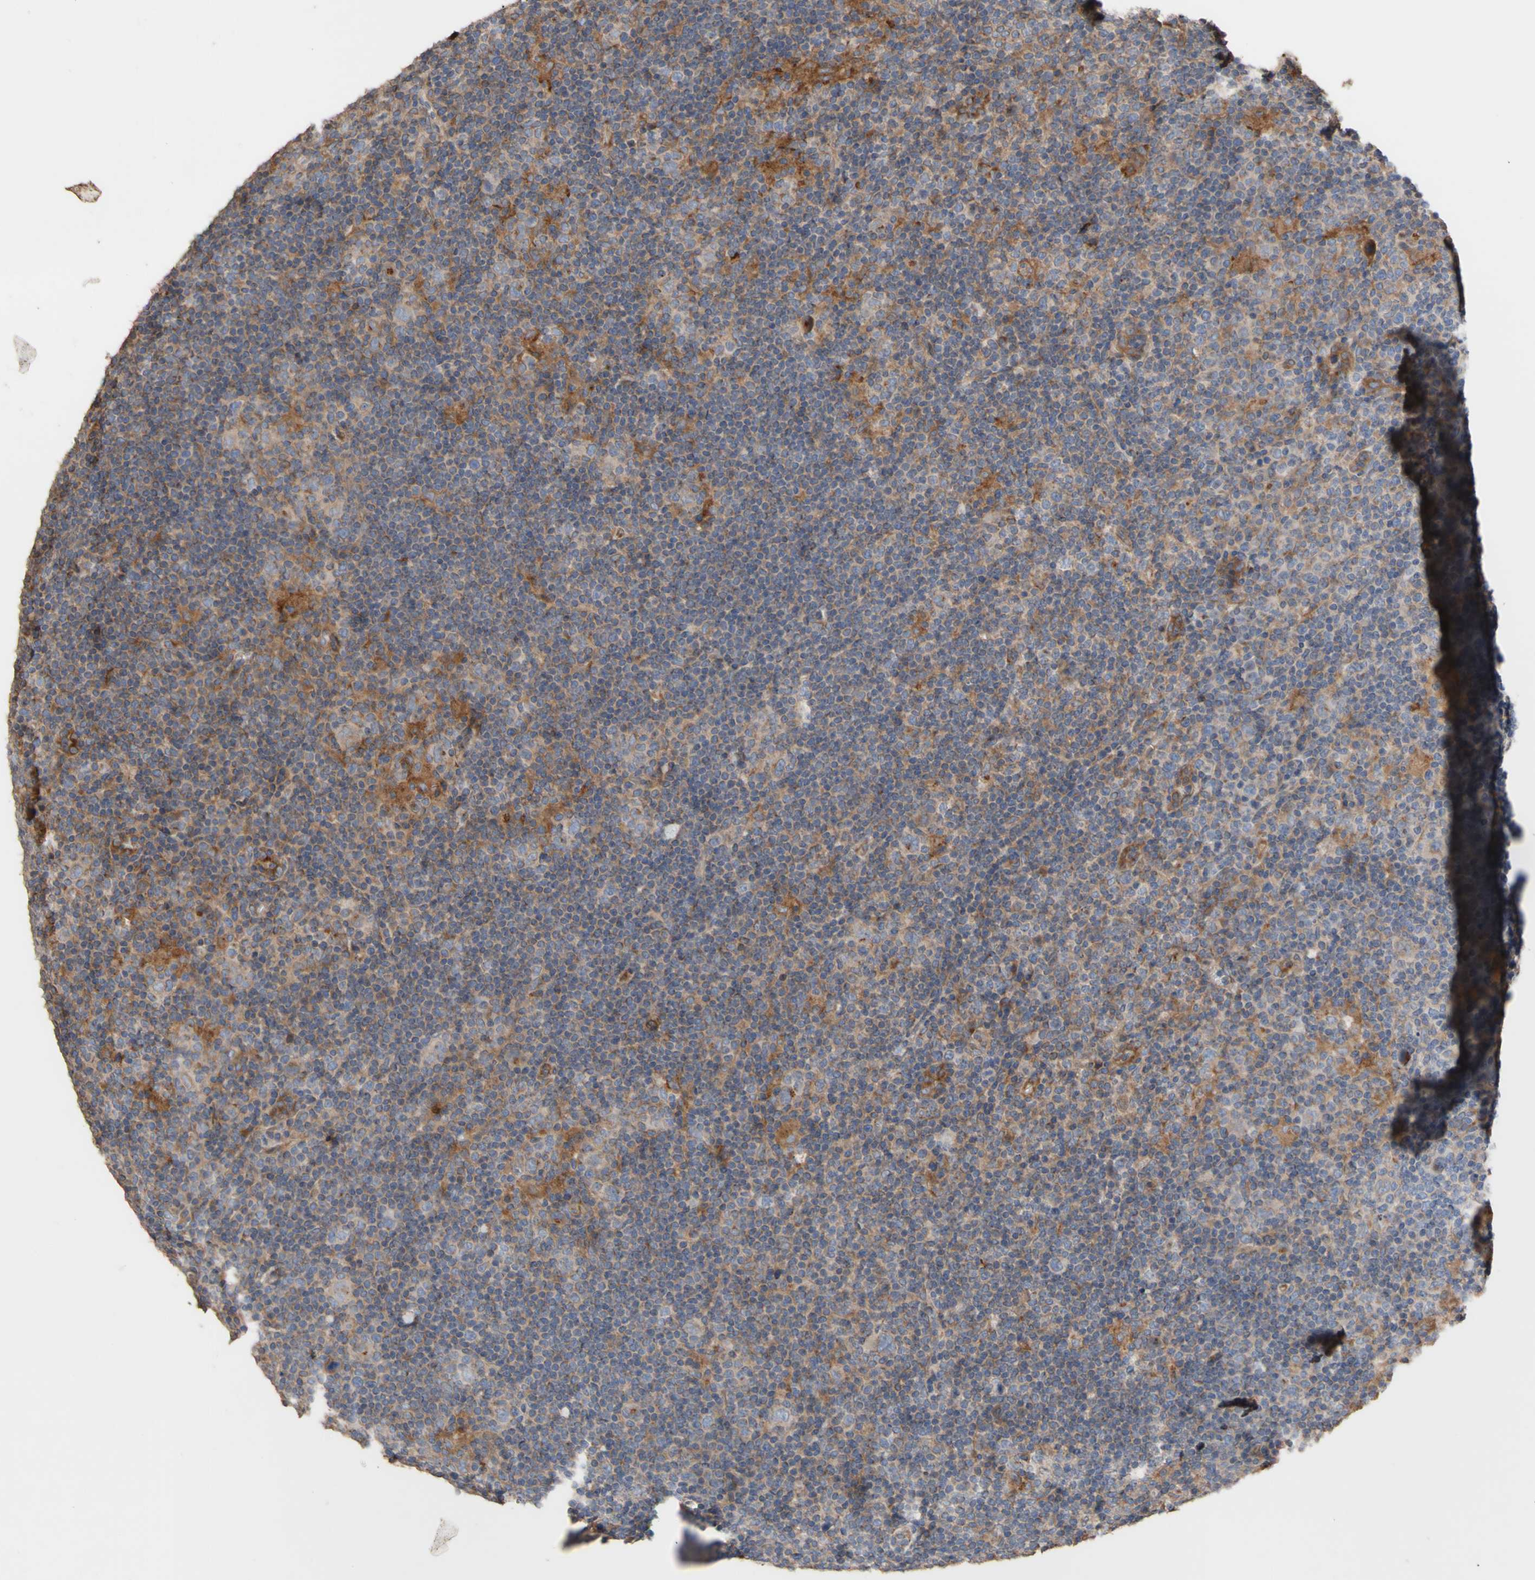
{"staining": {"intensity": "moderate", "quantity": "<25%", "location": "cytoplasmic/membranous"}, "tissue": "lymphoma", "cell_type": "Tumor cells", "image_type": "cancer", "snomed": [{"axis": "morphology", "description": "Hodgkin's disease, NOS"}, {"axis": "topography", "description": "Lymph node"}], "caption": "A brown stain shows moderate cytoplasmic/membranous positivity of a protein in Hodgkin's disease tumor cells.", "gene": "NECTIN3", "patient": {"sex": "female", "age": 57}}